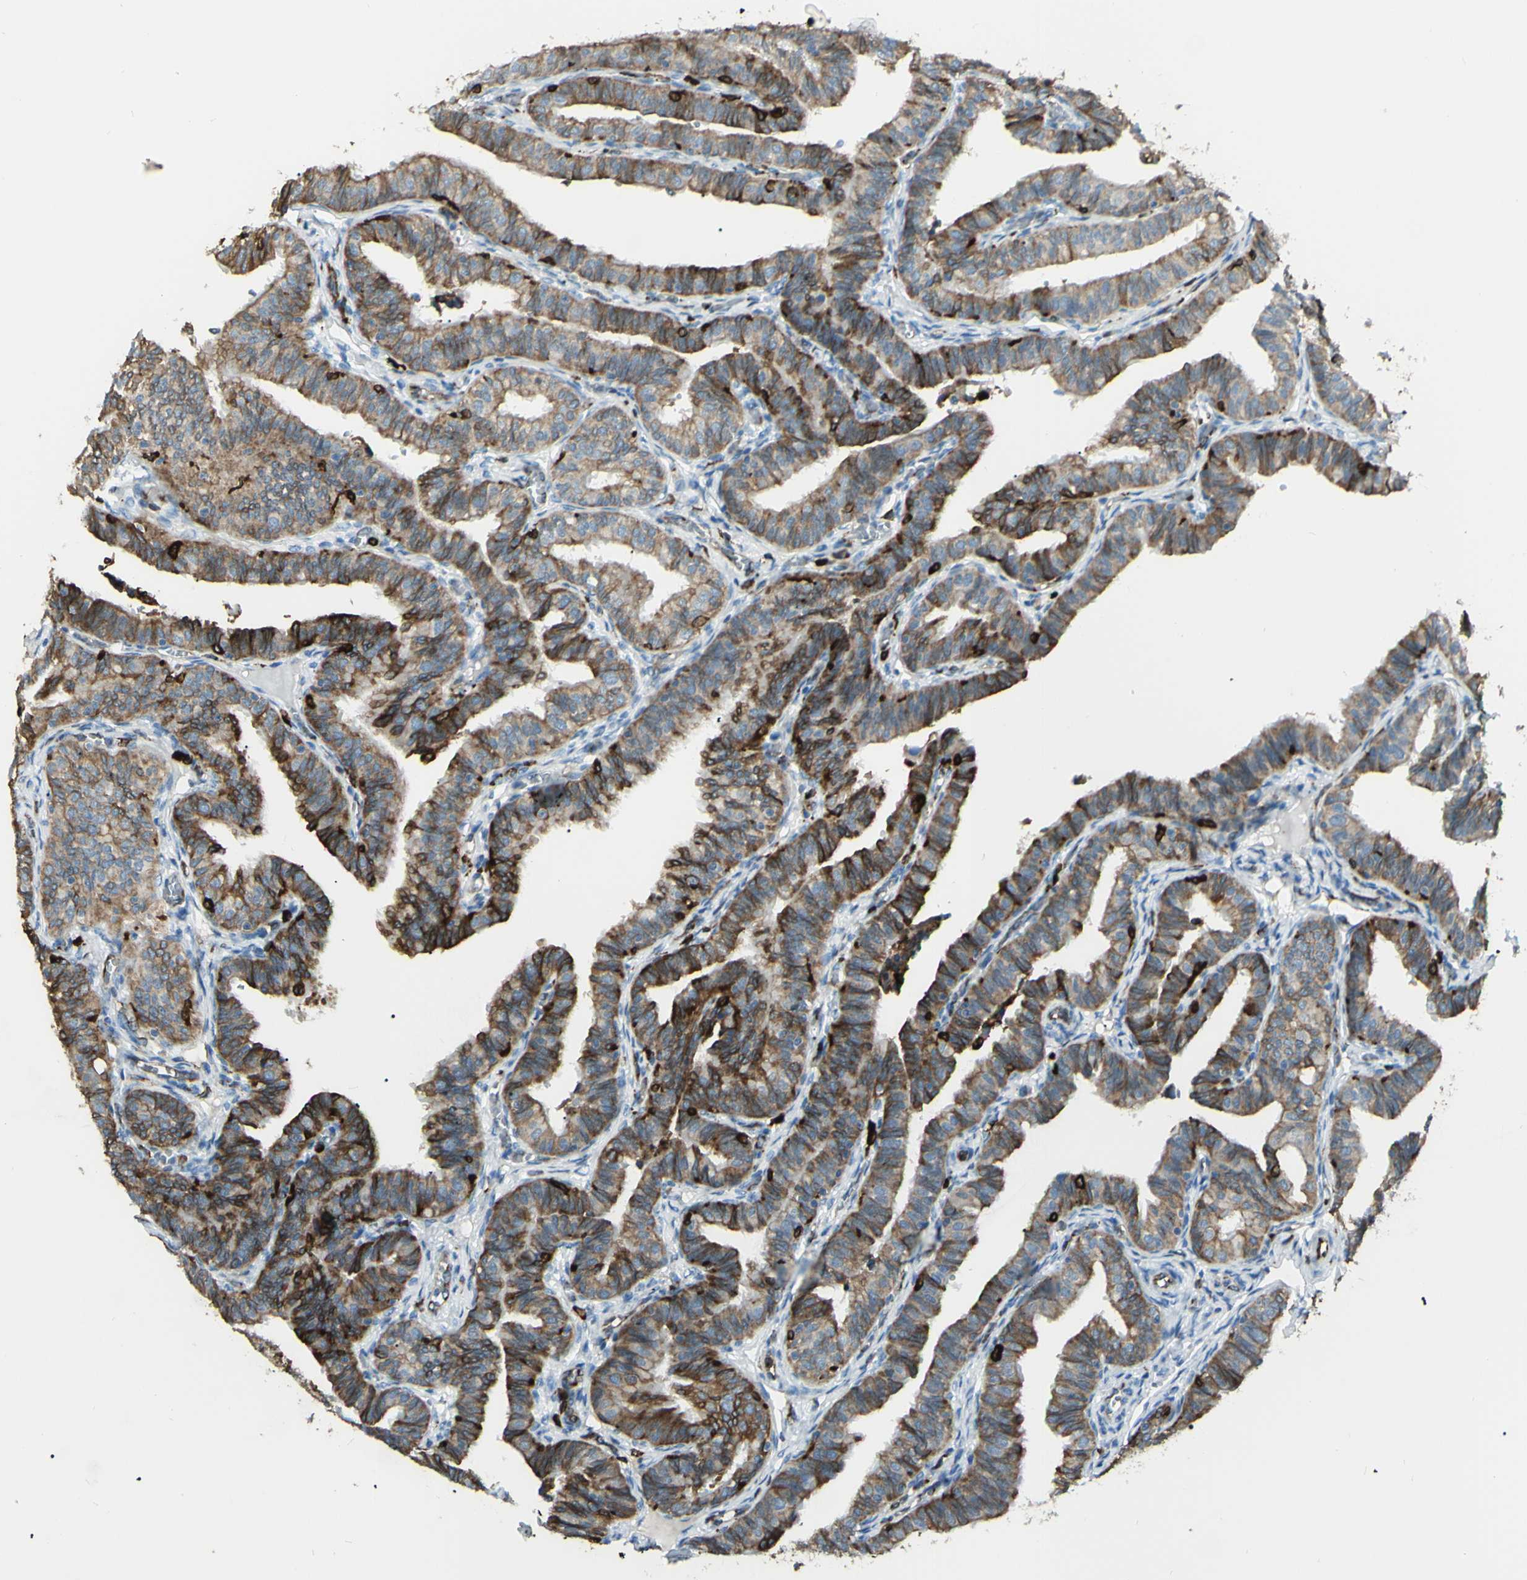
{"staining": {"intensity": "strong", "quantity": ">75%", "location": "cytoplasmic/membranous"}, "tissue": "fallopian tube", "cell_type": "Glandular cells", "image_type": "normal", "snomed": [{"axis": "morphology", "description": "Normal tissue, NOS"}, {"axis": "topography", "description": "Fallopian tube"}], "caption": "Immunohistochemical staining of benign human fallopian tube exhibits strong cytoplasmic/membranous protein staining in about >75% of glandular cells. The staining is performed using DAB (3,3'-diaminobenzidine) brown chromogen to label protein expression. The nuclei are counter-stained blue using hematoxylin.", "gene": "CD74", "patient": {"sex": "female", "age": 46}}